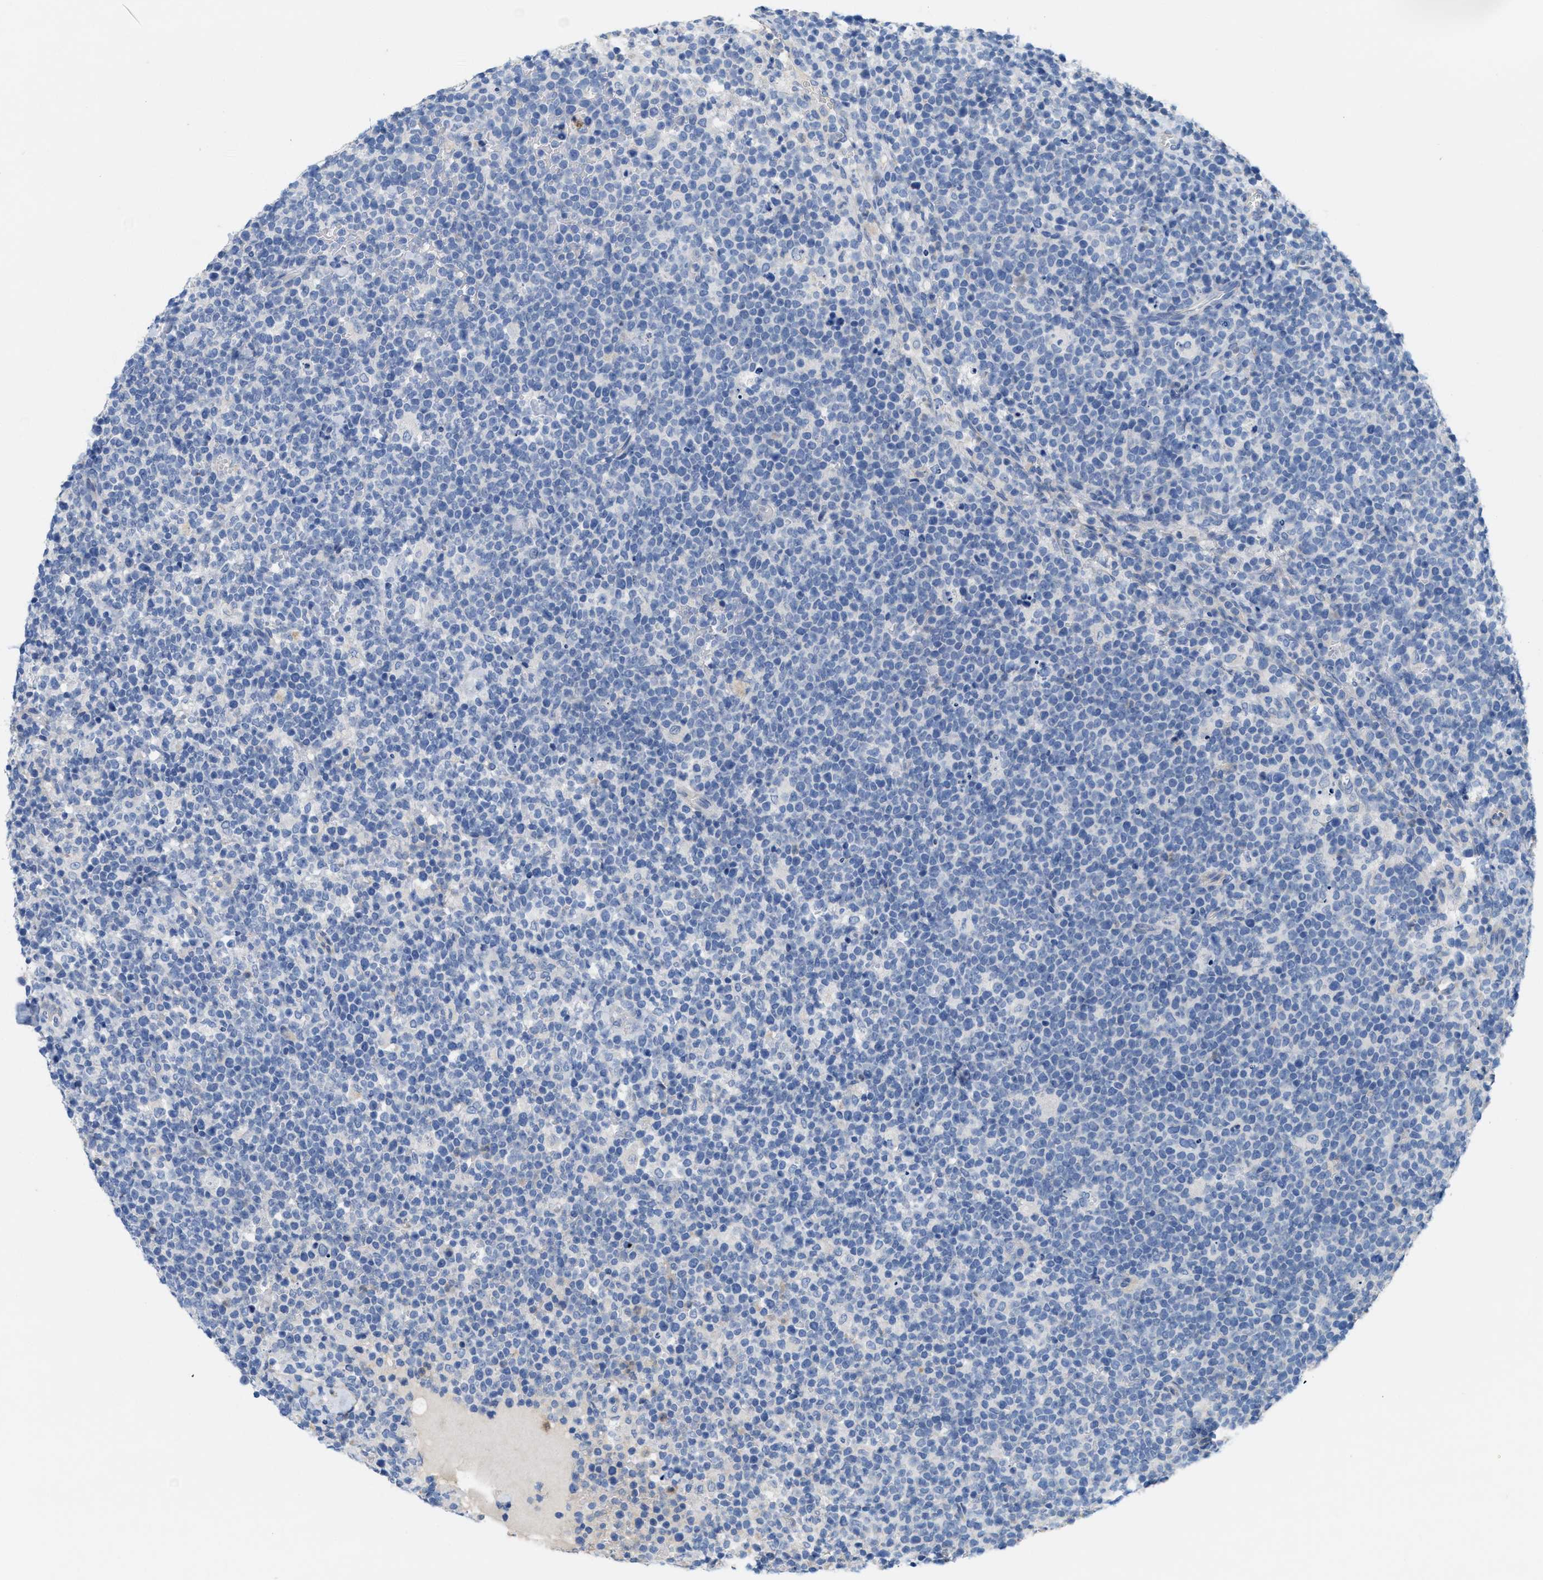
{"staining": {"intensity": "negative", "quantity": "none", "location": "none"}, "tissue": "lymphoma", "cell_type": "Tumor cells", "image_type": "cancer", "snomed": [{"axis": "morphology", "description": "Malignant lymphoma, non-Hodgkin's type, High grade"}, {"axis": "topography", "description": "Lymph node"}], "caption": "Immunohistochemistry histopathology image of neoplastic tissue: lymphoma stained with DAB displays no significant protein expression in tumor cells.", "gene": "CPA2", "patient": {"sex": "male", "age": 61}}